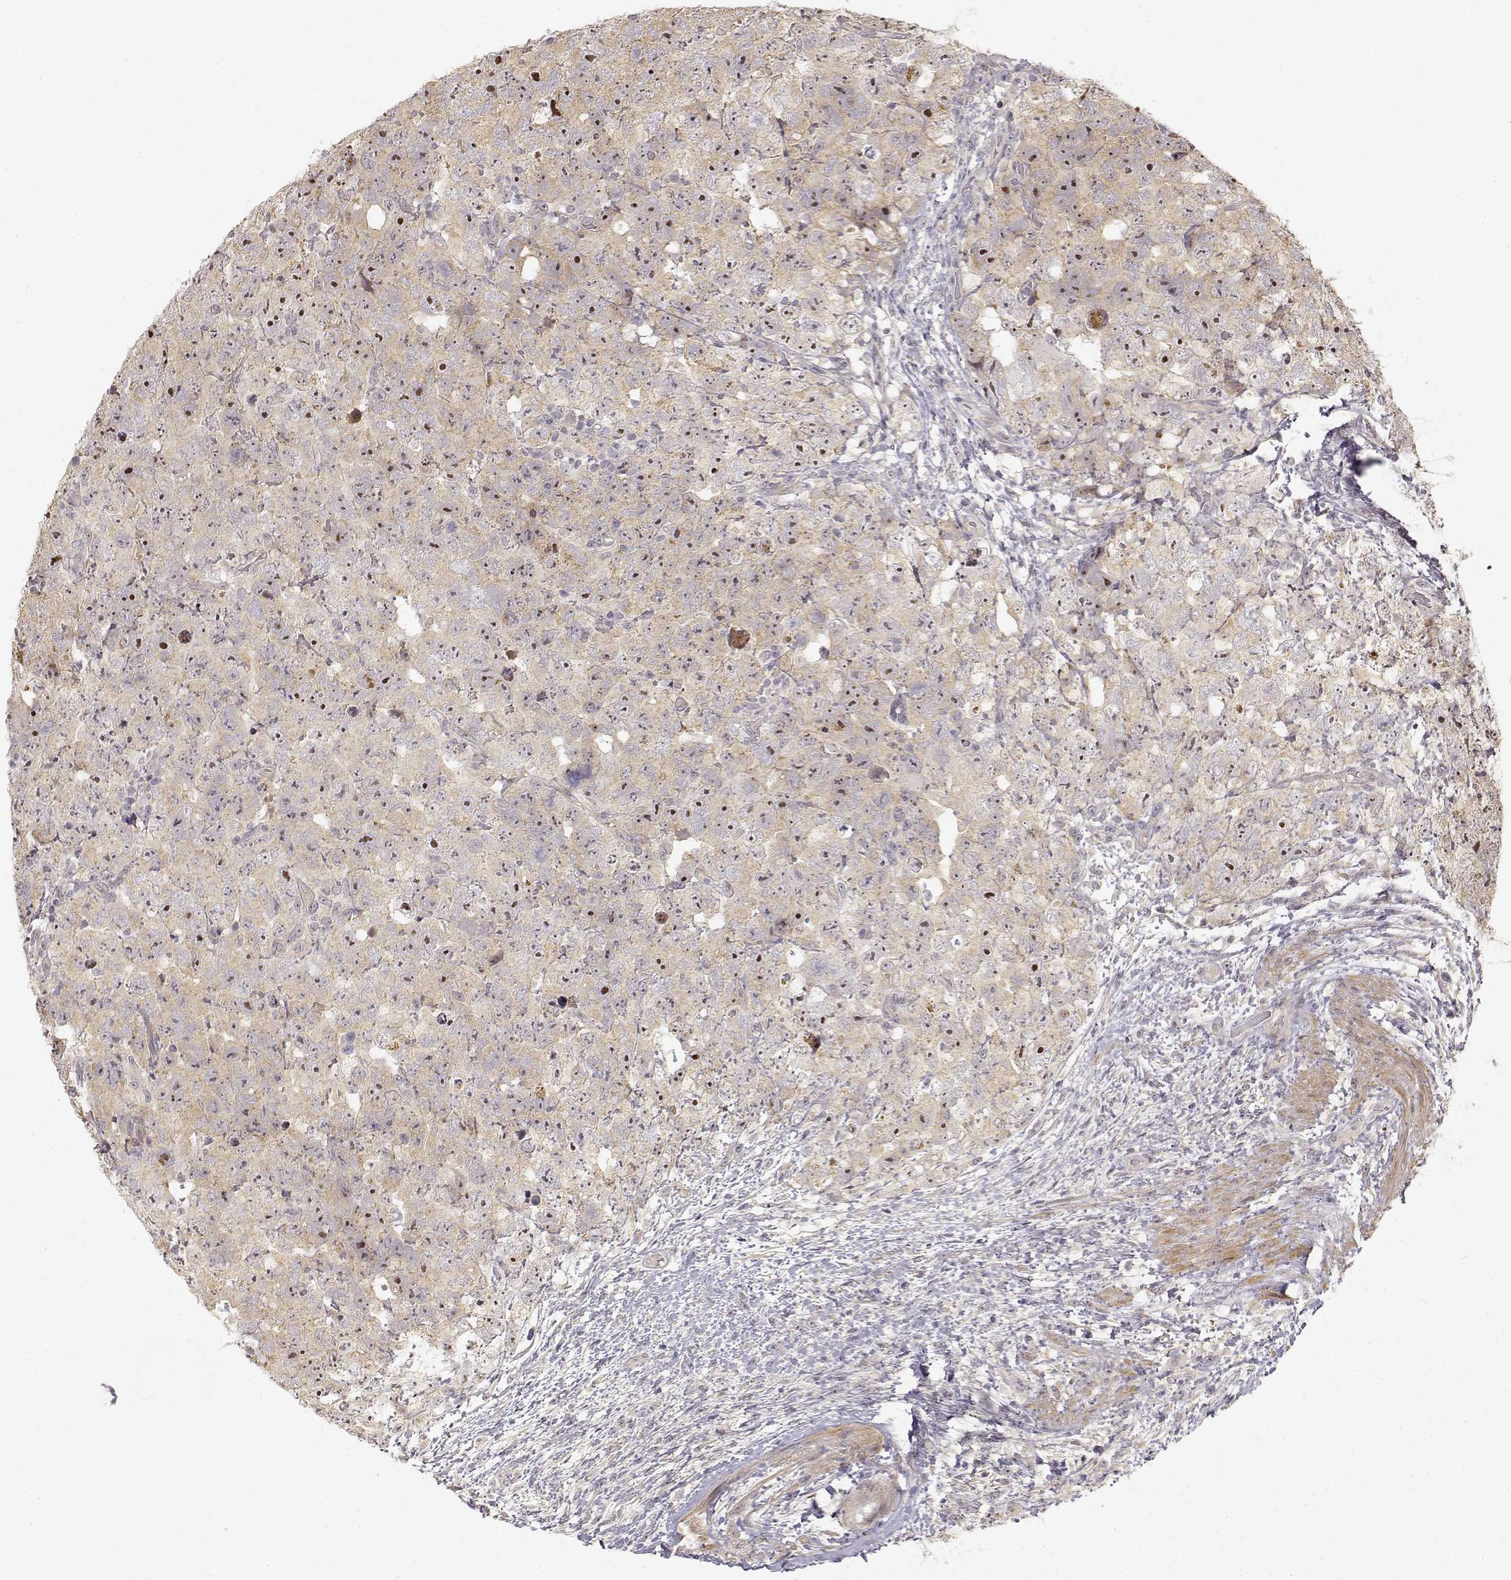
{"staining": {"intensity": "weak", "quantity": ">75%", "location": "cytoplasmic/membranous,nuclear"}, "tissue": "testis cancer", "cell_type": "Tumor cells", "image_type": "cancer", "snomed": [{"axis": "morphology", "description": "Carcinoma, Embryonal, NOS"}, {"axis": "topography", "description": "Testis"}], "caption": "An image of testis cancer stained for a protein demonstrates weak cytoplasmic/membranous and nuclear brown staining in tumor cells.", "gene": "MED12L", "patient": {"sex": "male", "age": 24}}